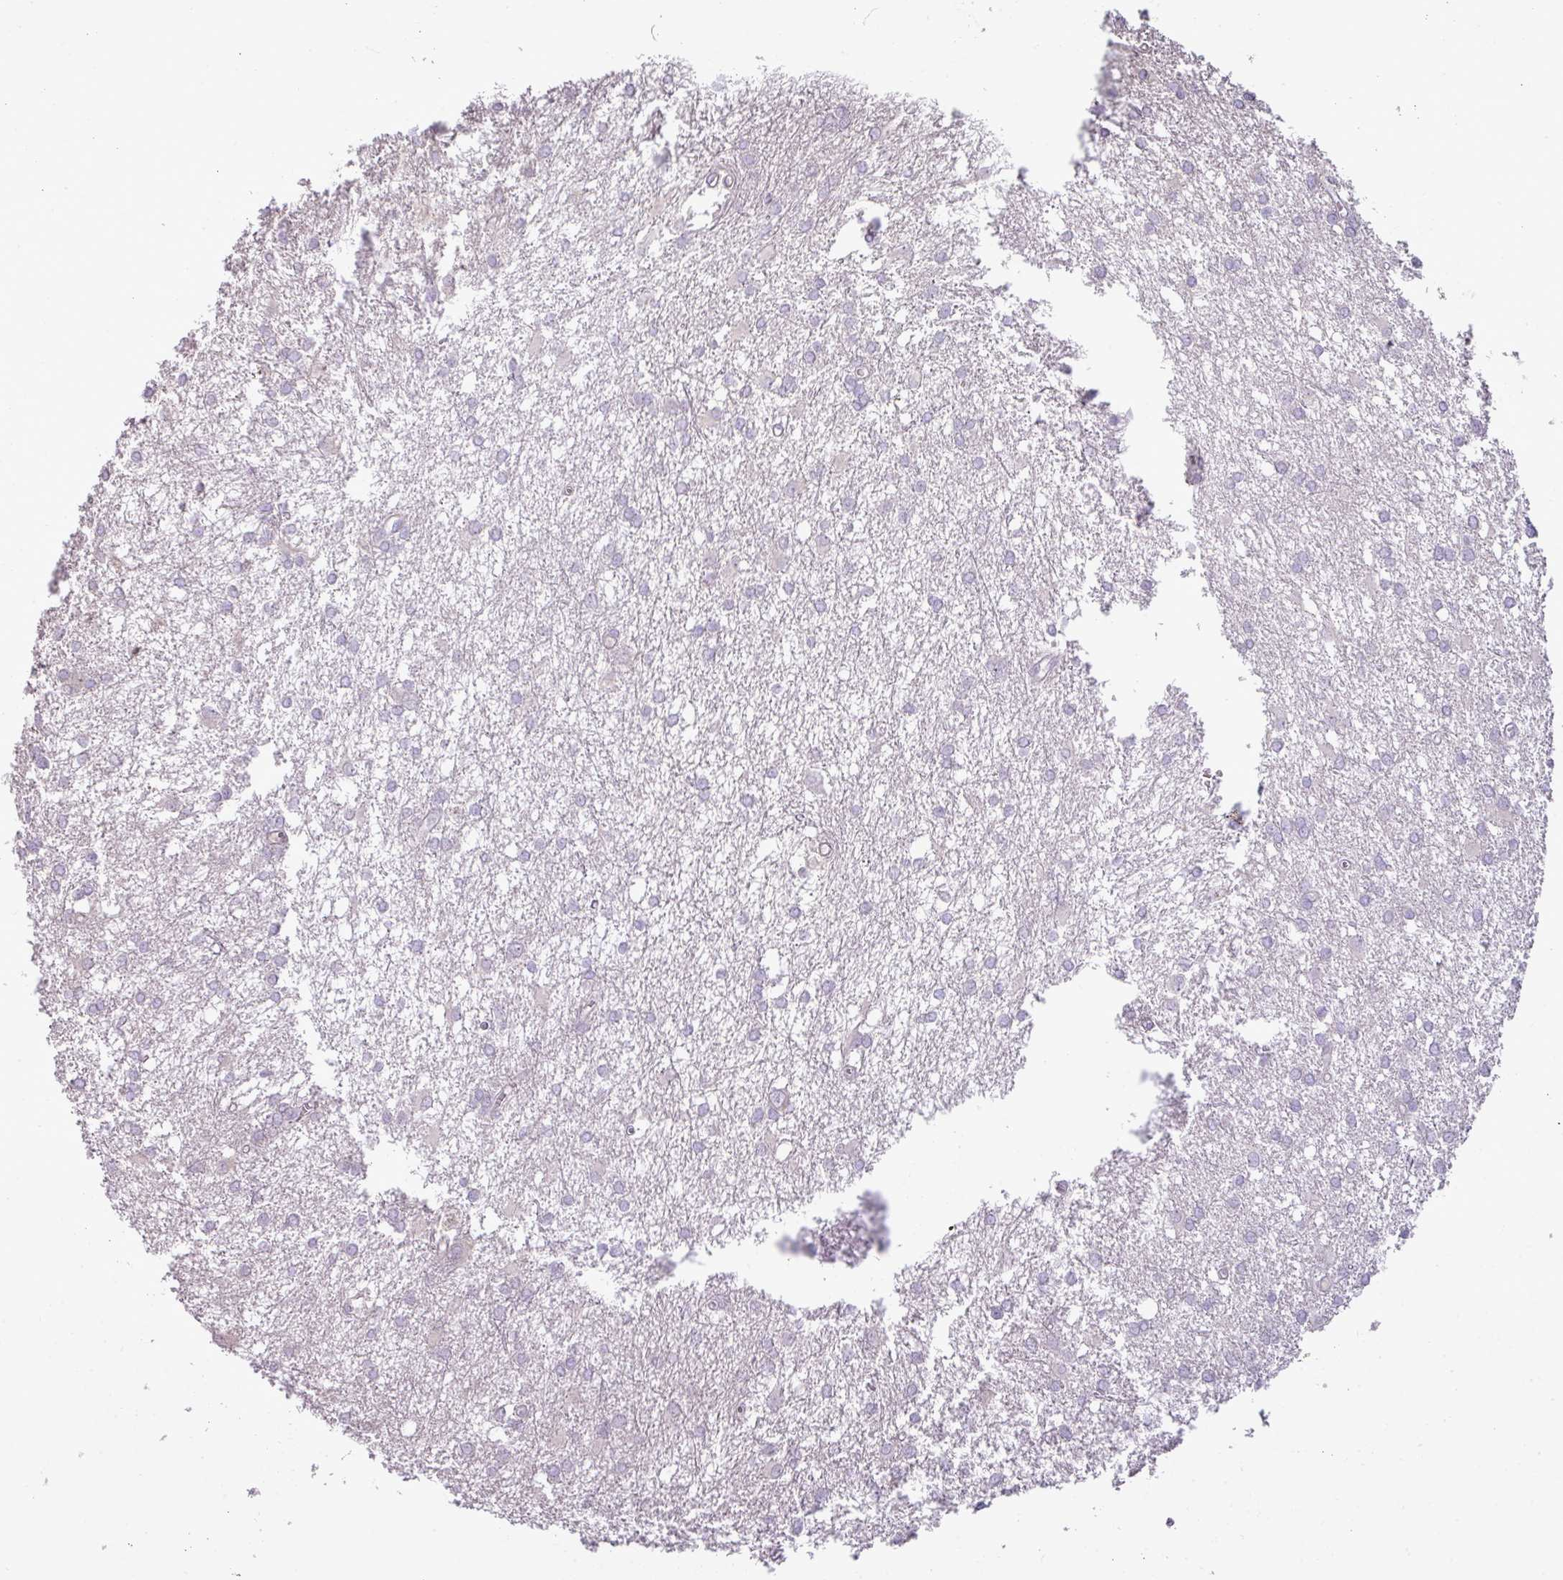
{"staining": {"intensity": "negative", "quantity": "none", "location": "none"}, "tissue": "glioma", "cell_type": "Tumor cells", "image_type": "cancer", "snomed": [{"axis": "morphology", "description": "Glioma, malignant, High grade"}, {"axis": "topography", "description": "Brain"}], "caption": "An image of human glioma is negative for staining in tumor cells. (DAB immunohistochemistry (IHC) visualized using brightfield microscopy, high magnification).", "gene": "BRINP2", "patient": {"sex": "male", "age": 48}}